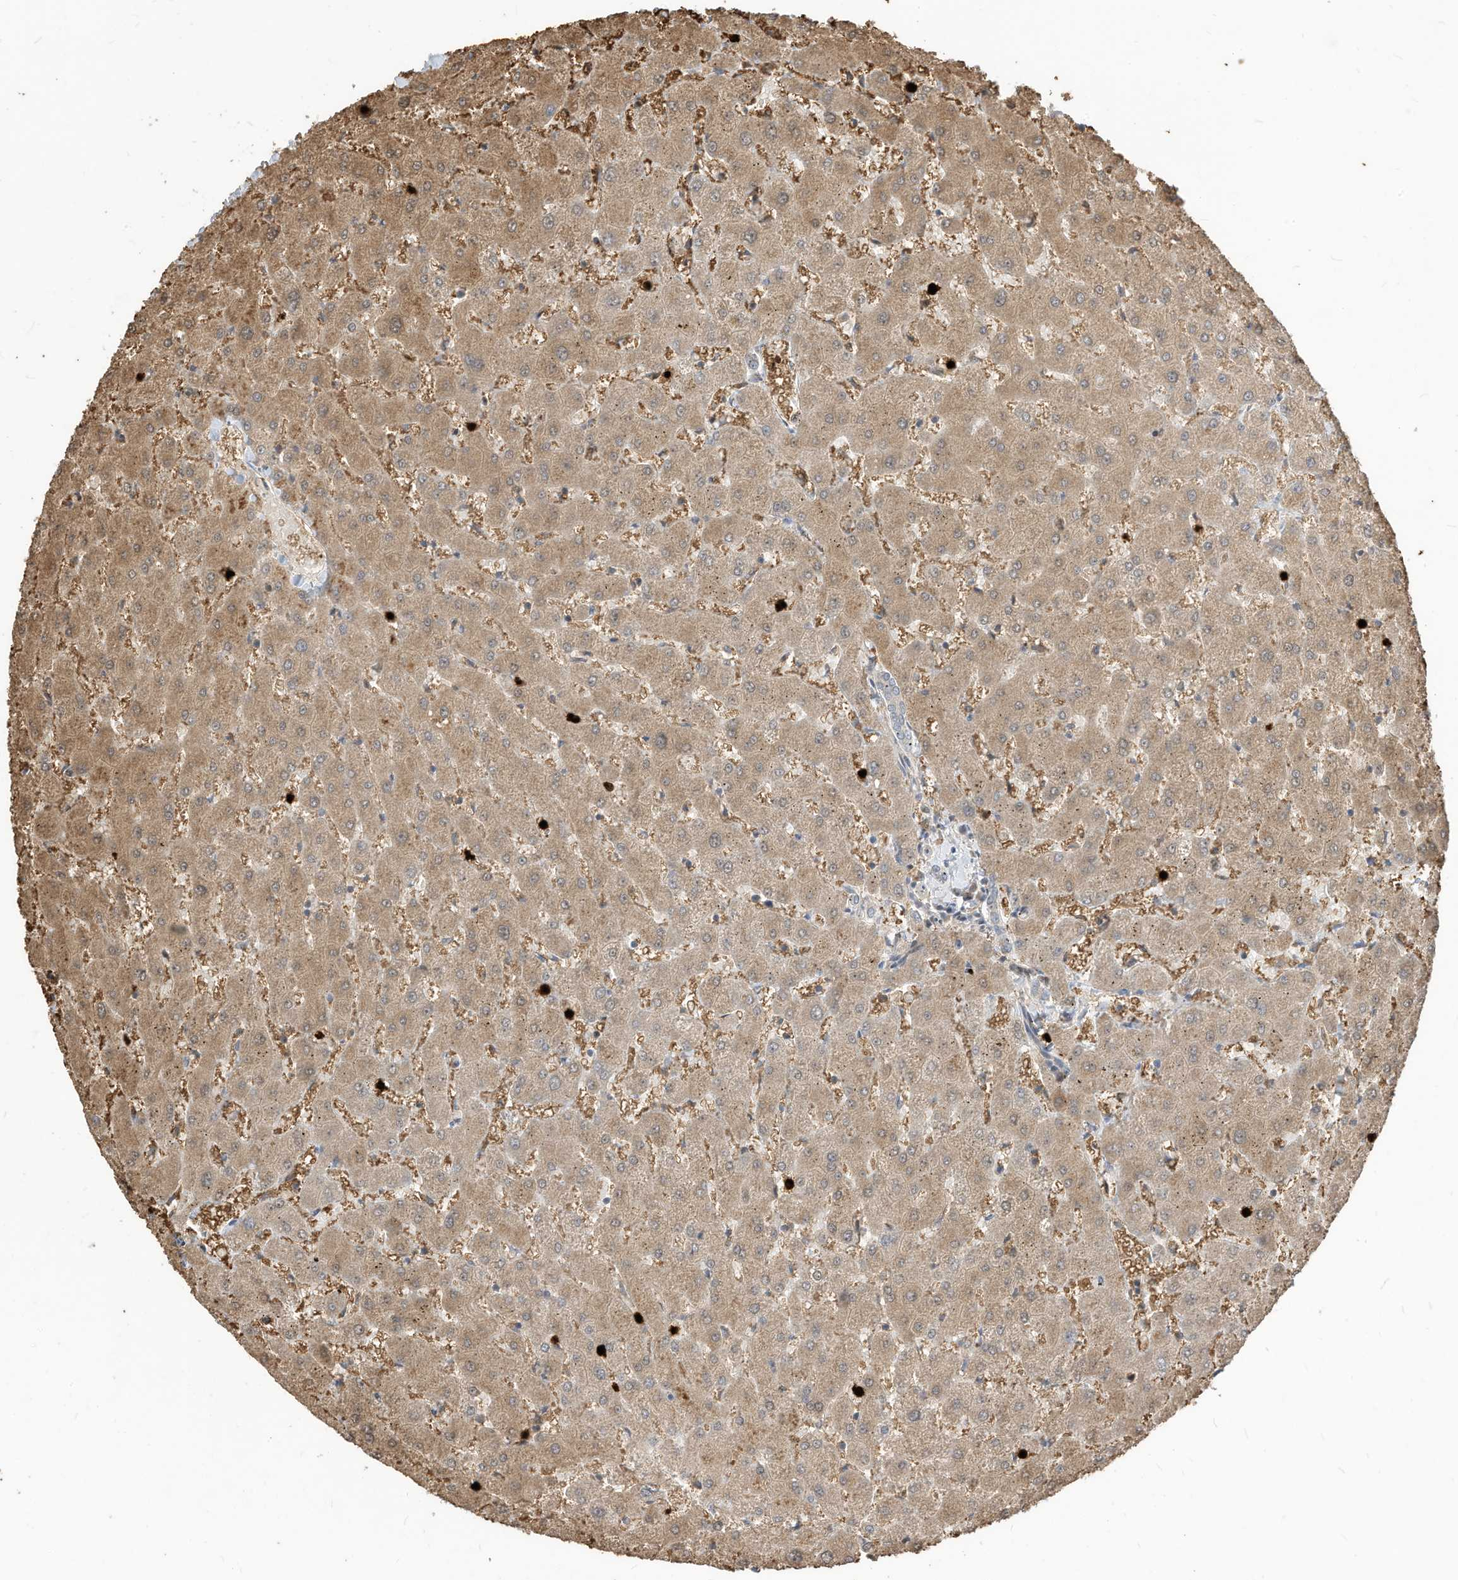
{"staining": {"intensity": "negative", "quantity": "none", "location": "none"}, "tissue": "liver", "cell_type": "Cholangiocytes", "image_type": "normal", "snomed": [{"axis": "morphology", "description": "Normal tissue, NOS"}, {"axis": "topography", "description": "Liver"}], "caption": "An immunohistochemistry image of normal liver is shown. There is no staining in cholangiocytes of liver.", "gene": "CNKSR1", "patient": {"sex": "female", "age": 63}}